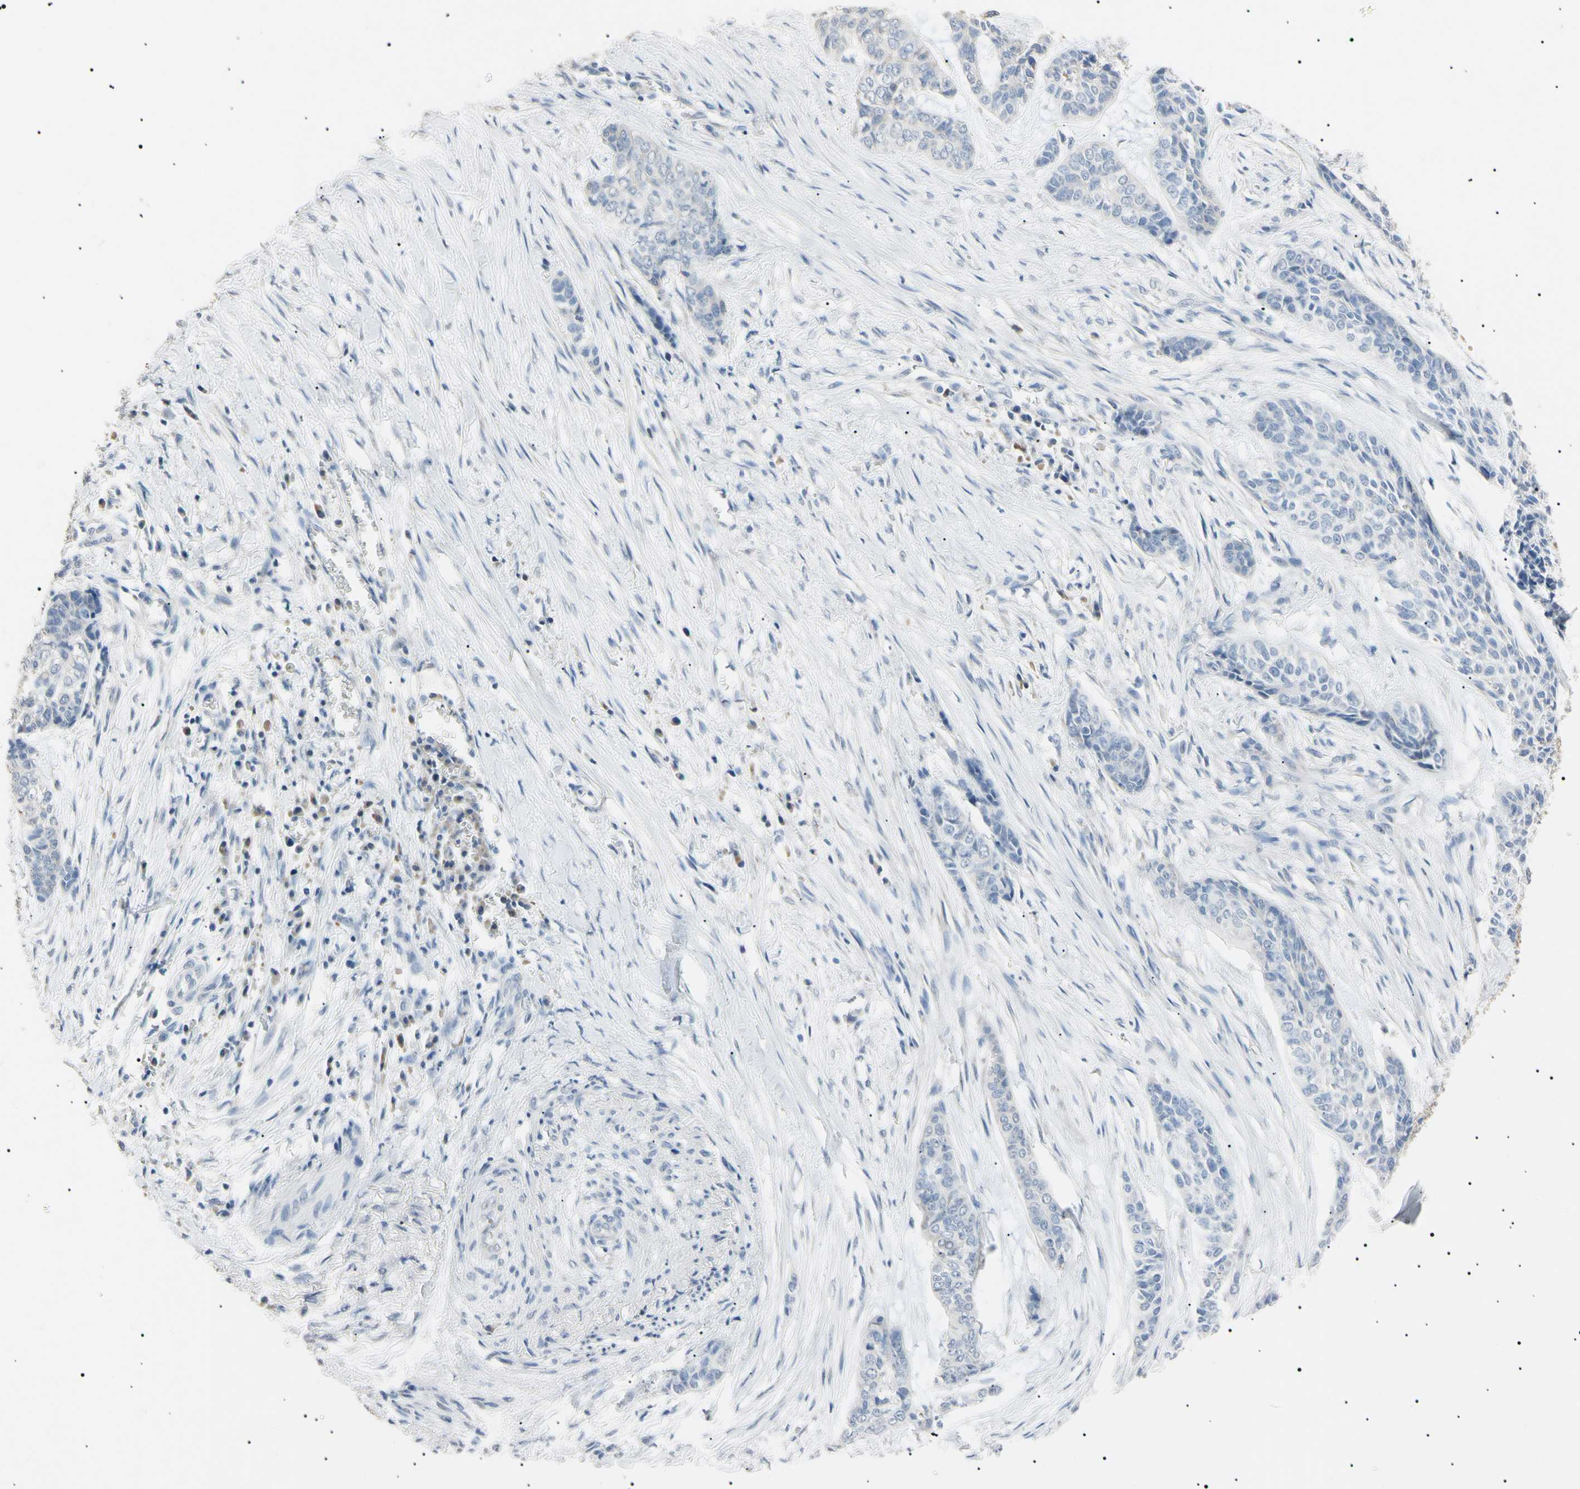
{"staining": {"intensity": "negative", "quantity": "none", "location": "none"}, "tissue": "skin cancer", "cell_type": "Tumor cells", "image_type": "cancer", "snomed": [{"axis": "morphology", "description": "Basal cell carcinoma"}, {"axis": "topography", "description": "Skin"}], "caption": "An immunohistochemistry histopathology image of basal cell carcinoma (skin) is shown. There is no staining in tumor cells of basal cell carcinoma (skin). The staining was performed using DAB to visualize the protein expression in brown, while the nuclei were stained in blue with hematoxylin (Magnification: 20x).", "gene": "CGB3", "patient": {"sex": "female", "age": 64}}